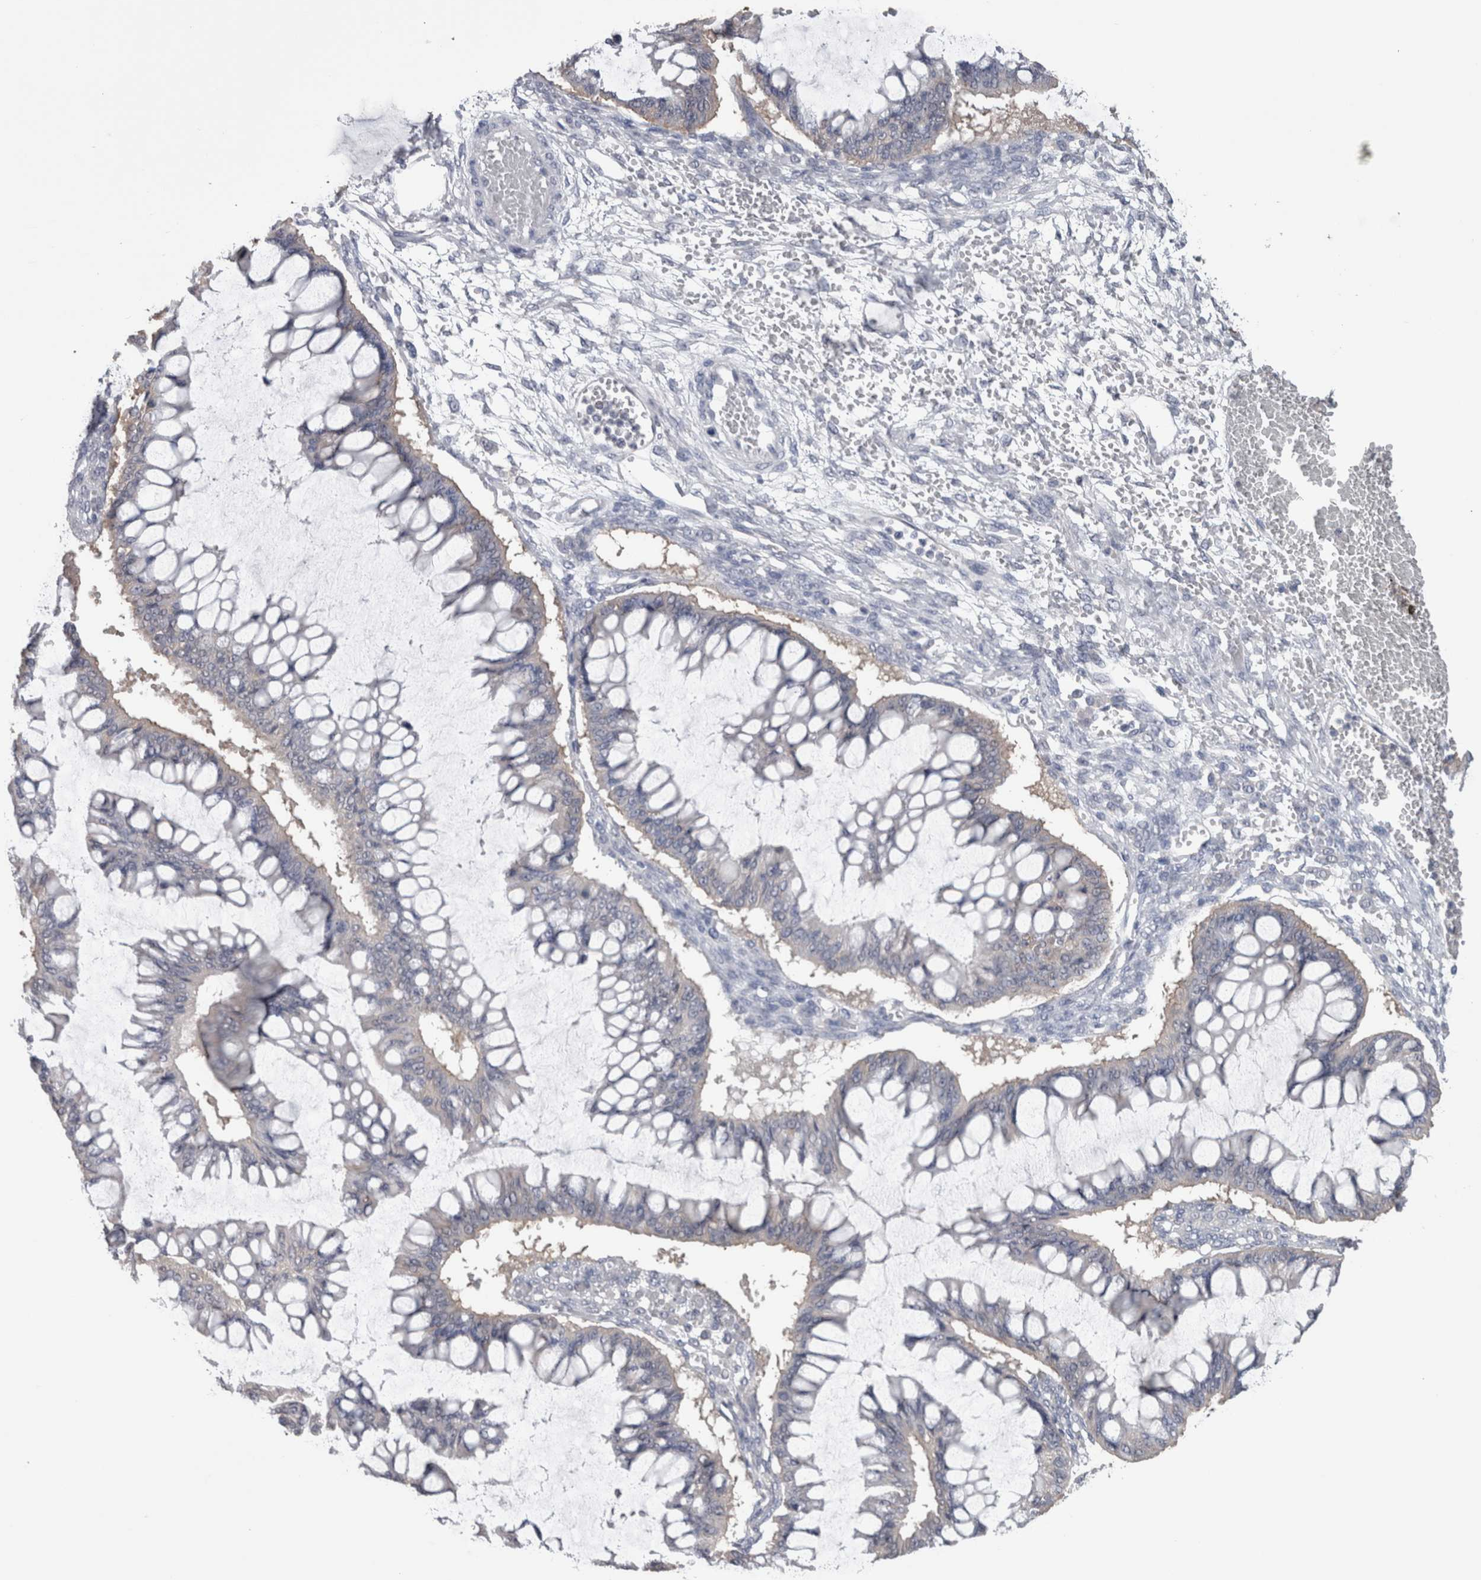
{"staining": {"intensity": "weak", "quantity": "<25%", "location": "cytoplasmic/membranous"}, "tissue": "ovarian cancer", "cell_type": "Tumor cells", "image_type": "cancer", "snomed": [{"axis": "morphology", "description": "Cystadenocarcinoma, mucinous, NOS"}, {"axis": "topography", "description": "Ovary"}], "caption": "High power microscopy histopathology image of an IHC image of mucinous cystadenocarcinoma (ovarian), revealing no significant staining in tumor cells.", "gene": "DDX6", "patient": {"sex": "female", "age": 73}}